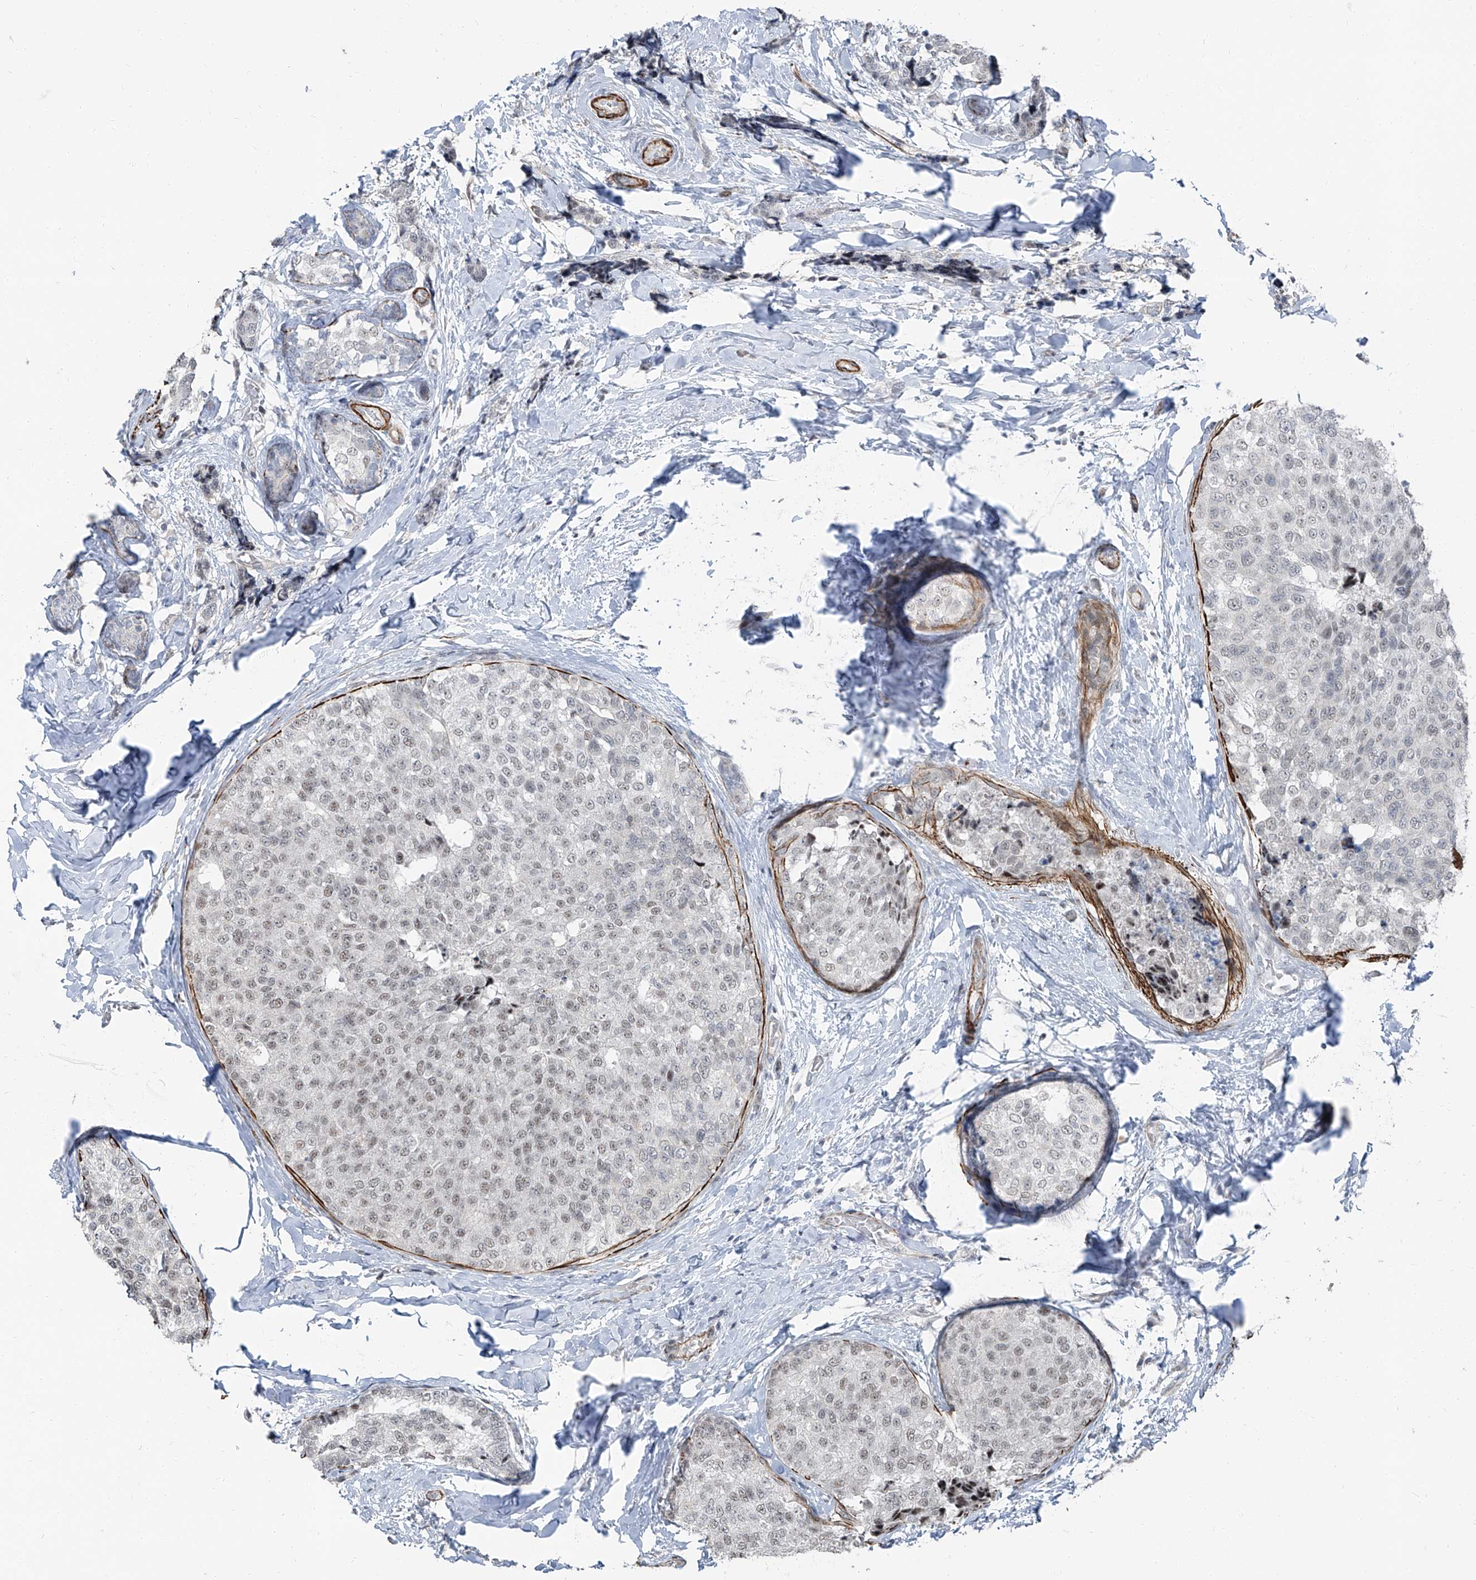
{"staining": {"intensity": "weak", "quantity": "25%-75%", "location": "nuclear"}, "tissue": "breast cancer", "cell_type": "Tumor cells", "image_type": "cancer", "snomed": [{"axis": "morphology", "description": "Normal tissue, NOS"}, {"axis": "morphology", "description": "Duct carcinoma"}, {"axis": "topography", "description": "Breast"}], "caption": "DAB (3,3'-diaminobenzidine) immunohistochemical staining of breast cancer (intraductal carcinoma) reveals weak nuclear protein staining in about 25%-75% of tumor cells. The staining is performed using DAB (3,3'-diaminobenzidine) brown chromogen to label protein expression. The nuclei are counter-stained blue using hematoxylin.", "gene": "TXLNB", "patient": {"sex": "female", "age": 43}}